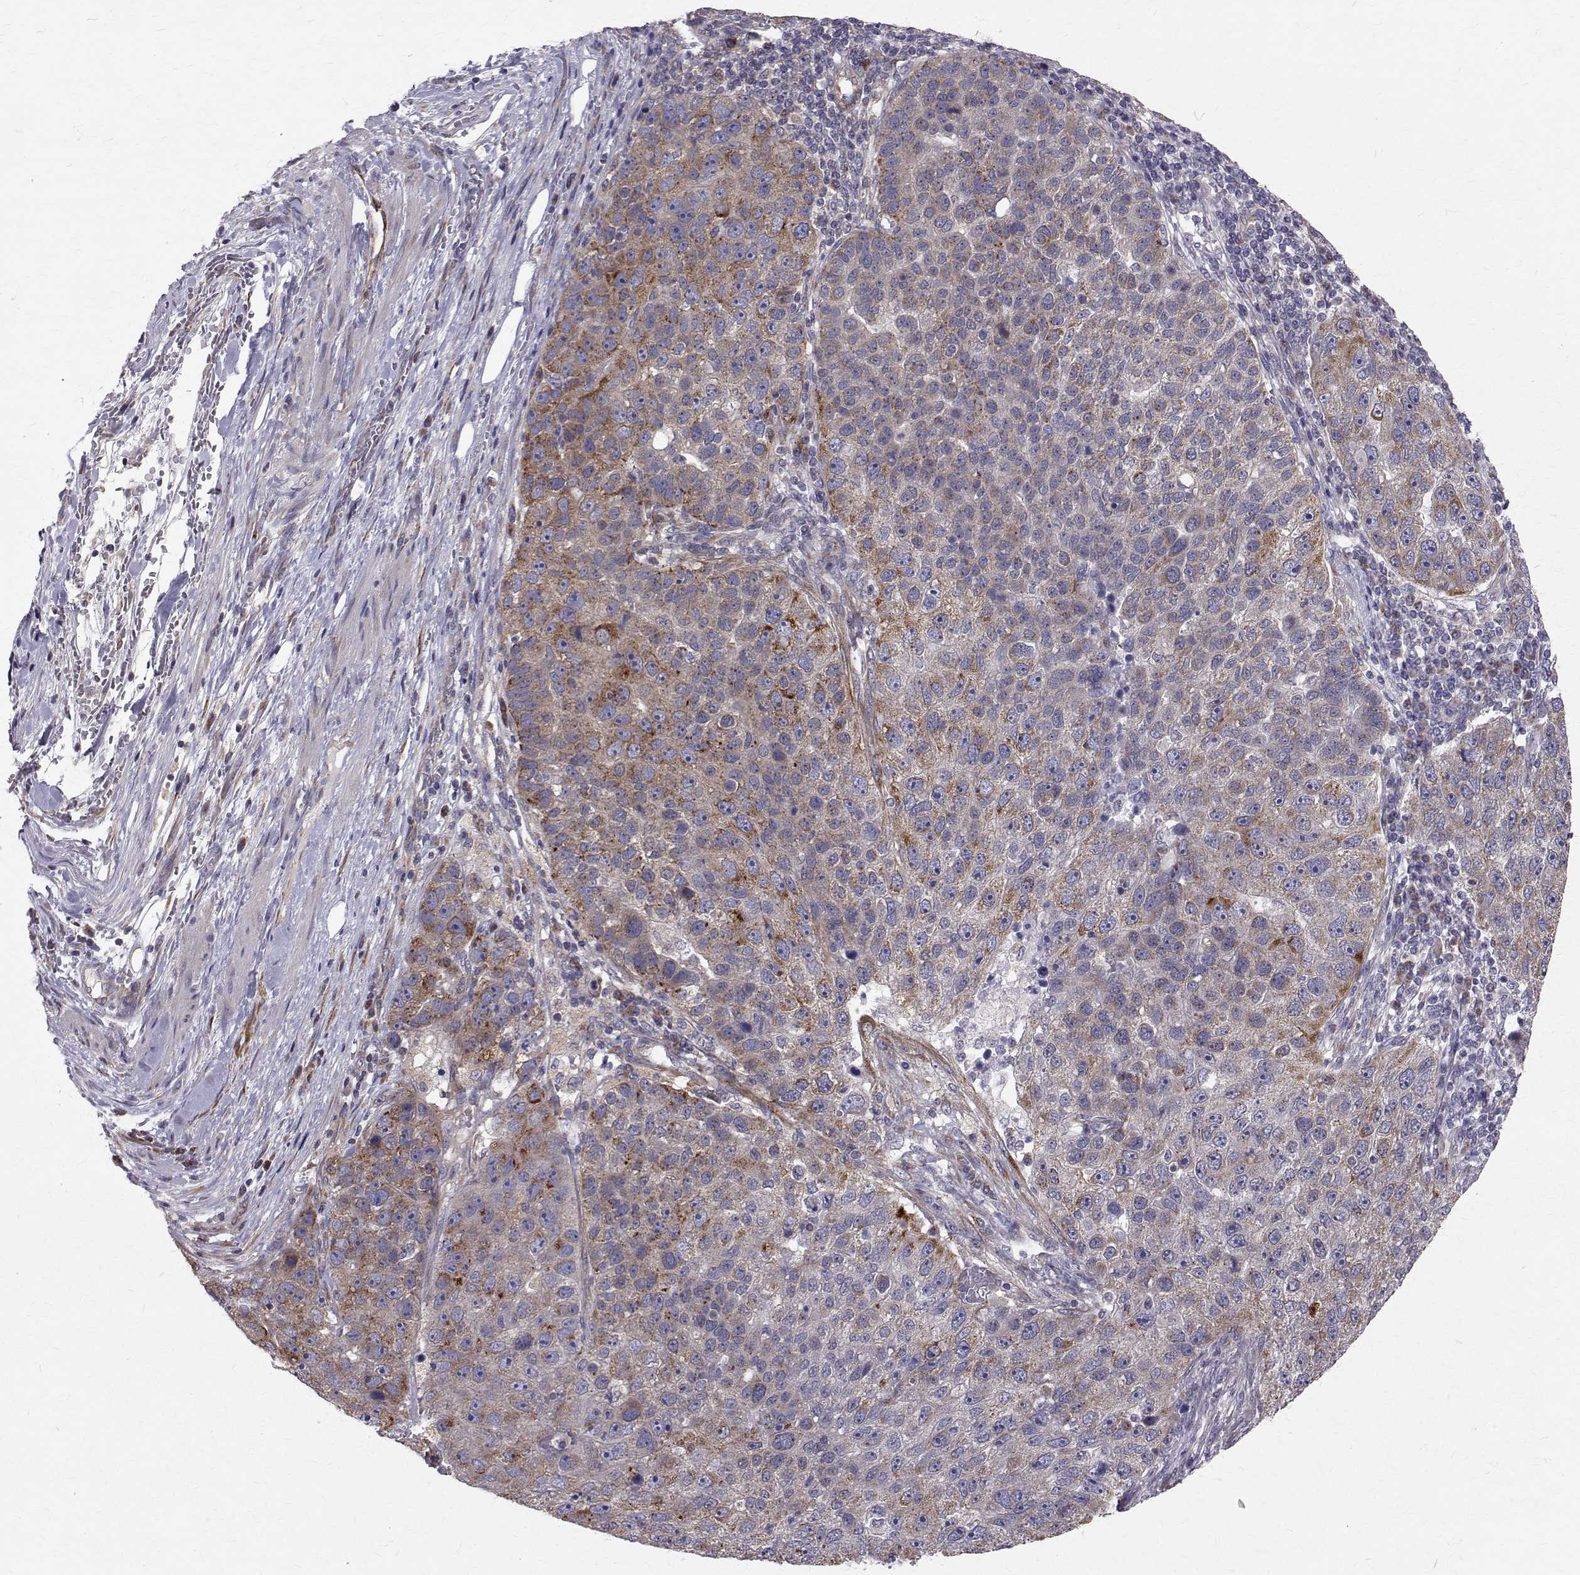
{"staining": {"intensity": "moderate", "quantity": "25%-75%", "location": "cytoplasmic/membranous"}, "tissue": "pancreatic cancer", "cell_type": "Tumor cells", "image_type": "cancer", "snomed": [{"axis": "morphology", "description": "Adenocarcinoma, NOS"}, {"axis": "topography", "description": "Pancreas"}], "caption": "Tumor cells reveal moderate cytoplasmic/membranous expression in approximately 25%-75% of cells in pancreatic cancer.", "gene": "ARFGAP1", "patient": {"sex": "female", "age": 61}}